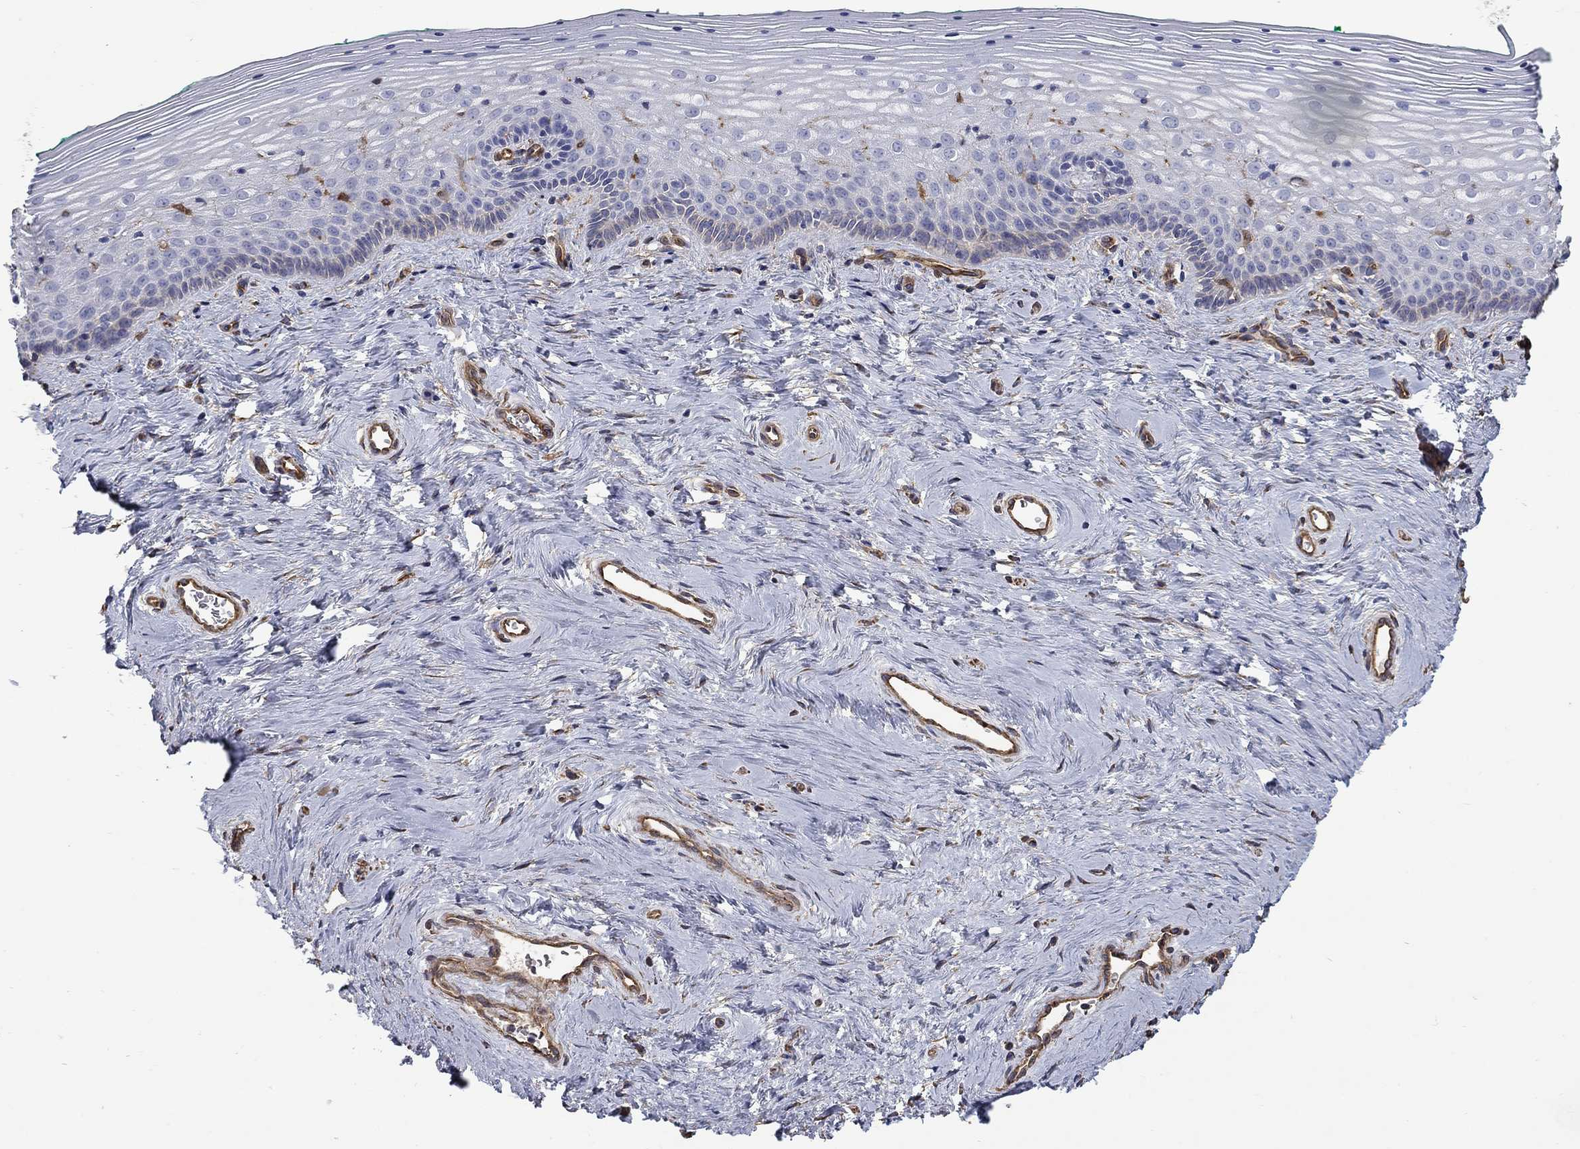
{"staining": {"intensity": "negative", "quantity": "none", "location": "none"}, "tissue": "vagina", "cell_type": "Squamous epithelial cells", "image_type": "normal", "snomed": [{"axis": "morphology", "description": "Normal tissue, NOS"}, {"axis": "topography", "description": "Vagina"}], "caption": "Immunohistochemistry histopathology image of normal vagina: human vagina stained with DAB (3,3'-diaminobenzidine) shows no significant protein staining in squamous epithelial cells.", "gene": "DPYSL2", "patient": {"sex": "female", "age": 45}}